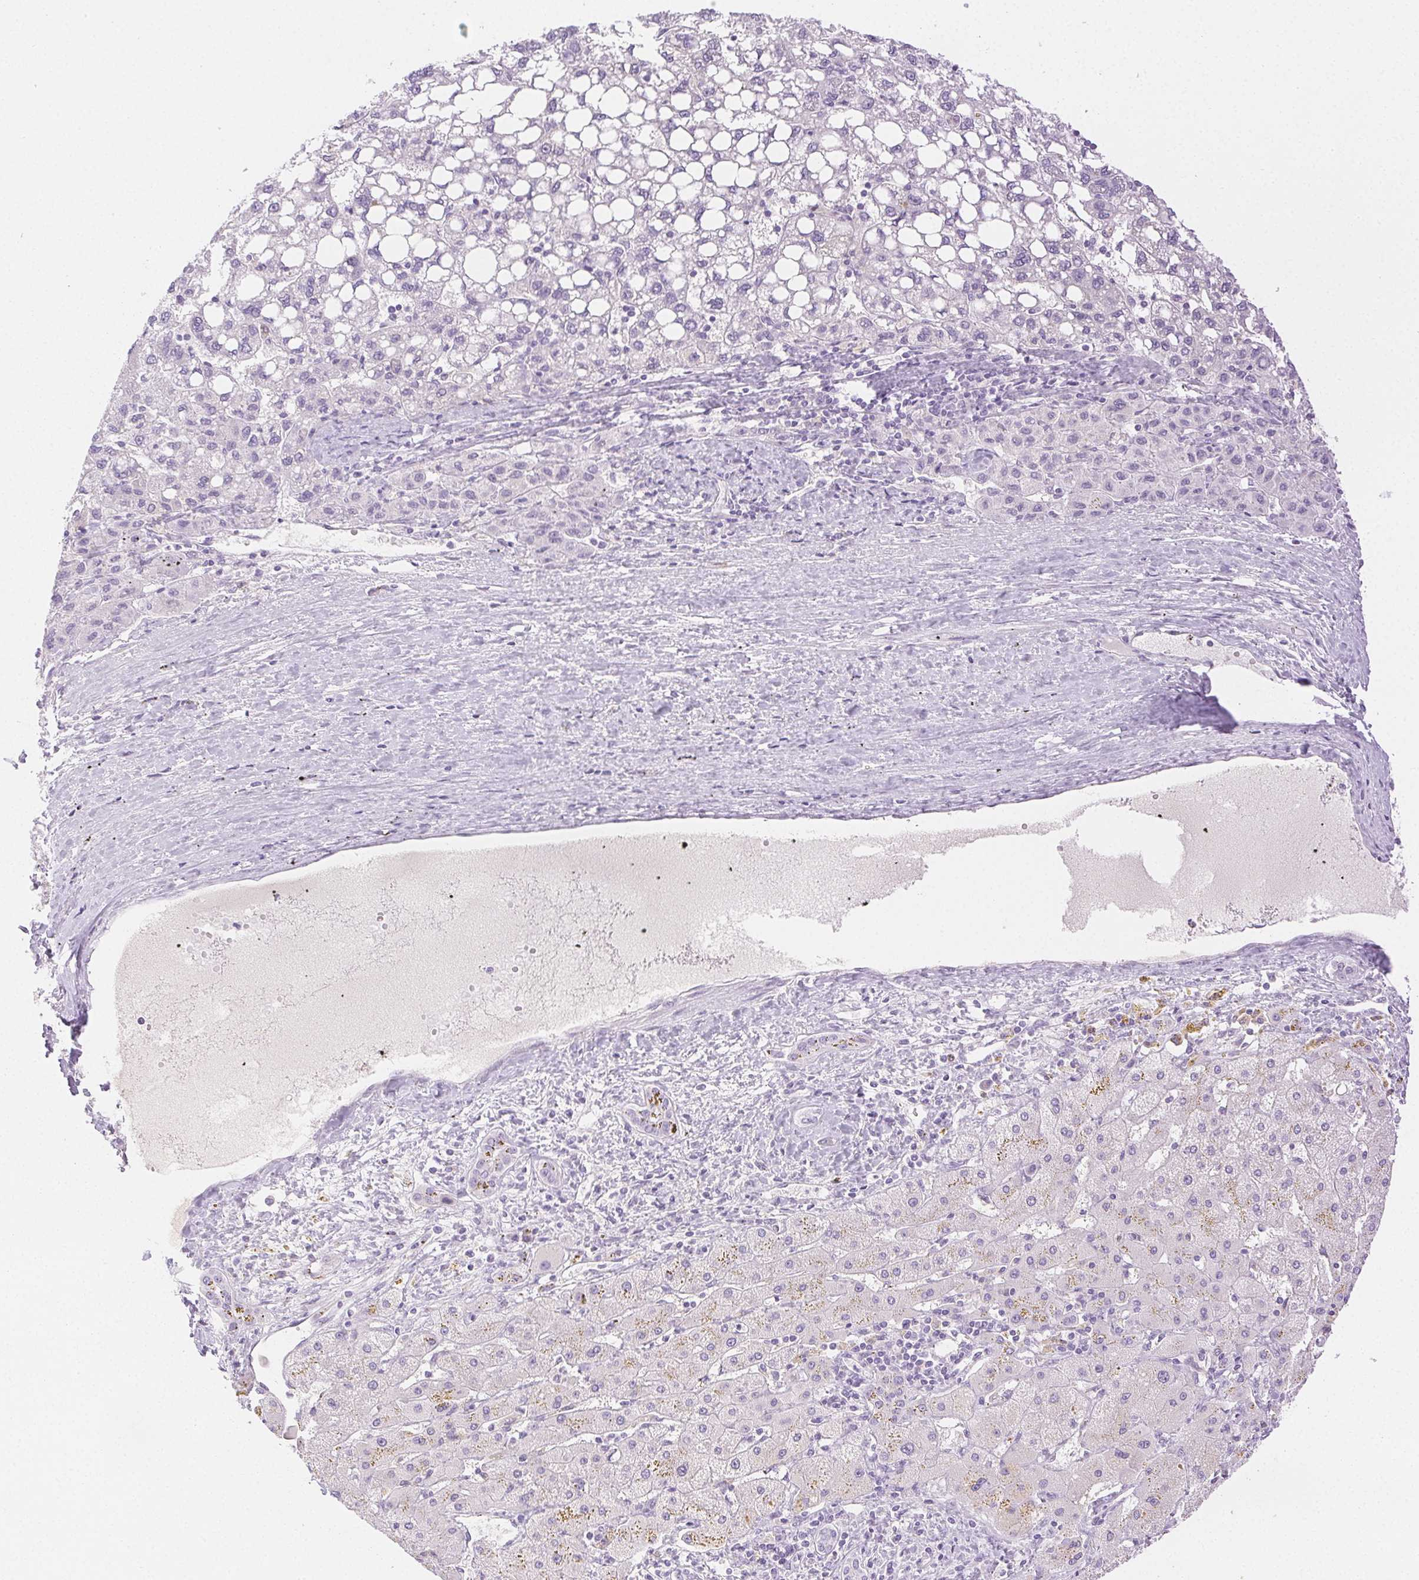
{"staining": {"intensity": "negative", "quantity": "none", "location": "none"}, "tissue": "liver cancer", "cell_type": "Tumor cells", "image_type": "cancer", "snomed": [{"axis": "morphology", "description": "Carcinoma, Hepatocellular, NOS"}, {"axis": "topography", "description": "Liver"}], "caption": "Micrograph shows no protein expression in tumor cells of liver hepatocellular carcinoma tissue.", "gene": "SPACA4", "patient": {"sex": "female", "age": 82}}